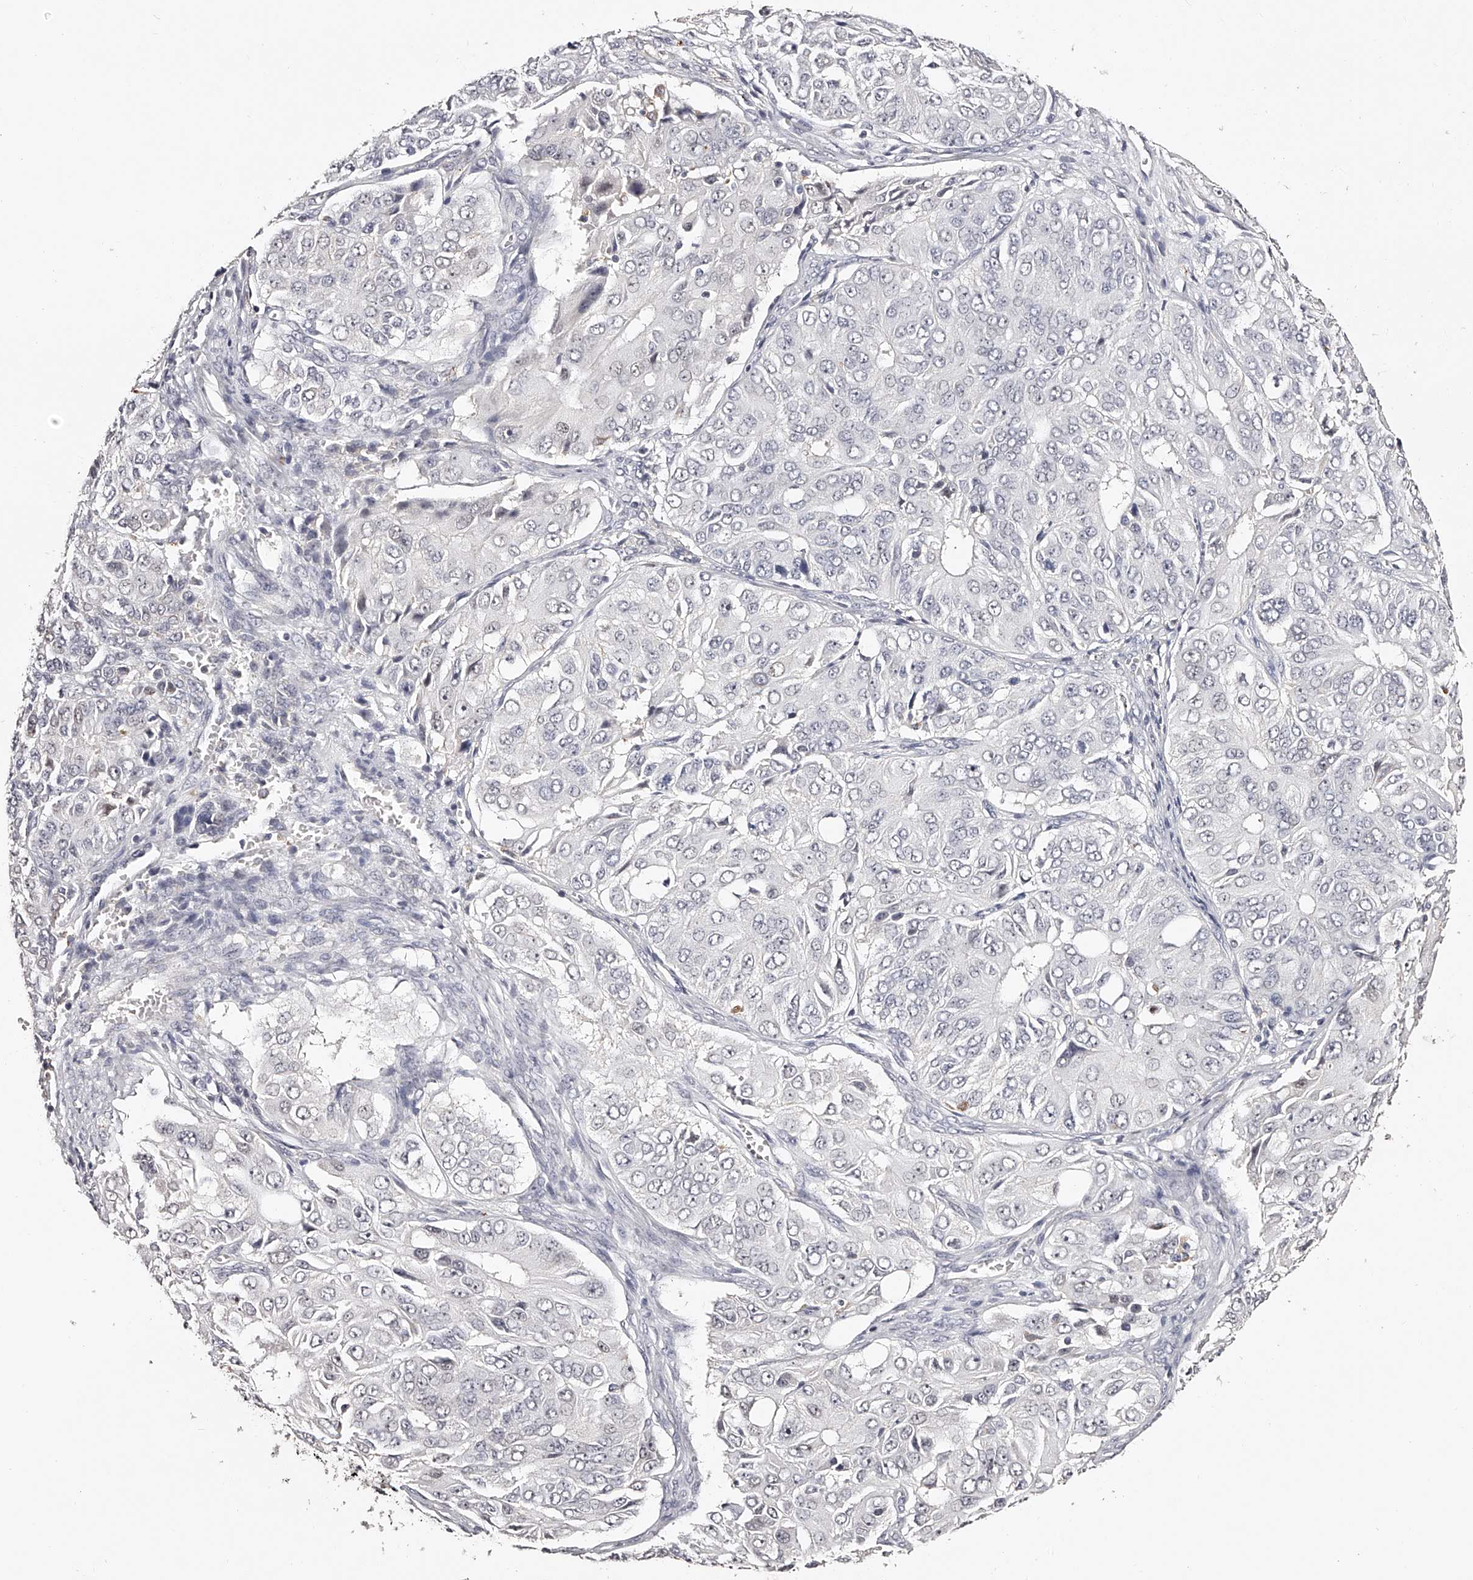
{"staining": {"intensity": "negative", "quantity": "none", "location": "none"}, "tissue": "ovarian cancer", "cell_type": "Tumor cells", "image_type": "cancer", "snomed": [{"axis": "morphology", "description": "Carcinoma, endometroid"}, {"axis": "topography", "description": "Ovary"}], "caption": "DAB immunohistochemical staining of endometroid carcinoma (ovarian) shows no significant staining in tumor cells.", "gene": "SLC35D3", "patient": {"sex": "female", "age": 51}}